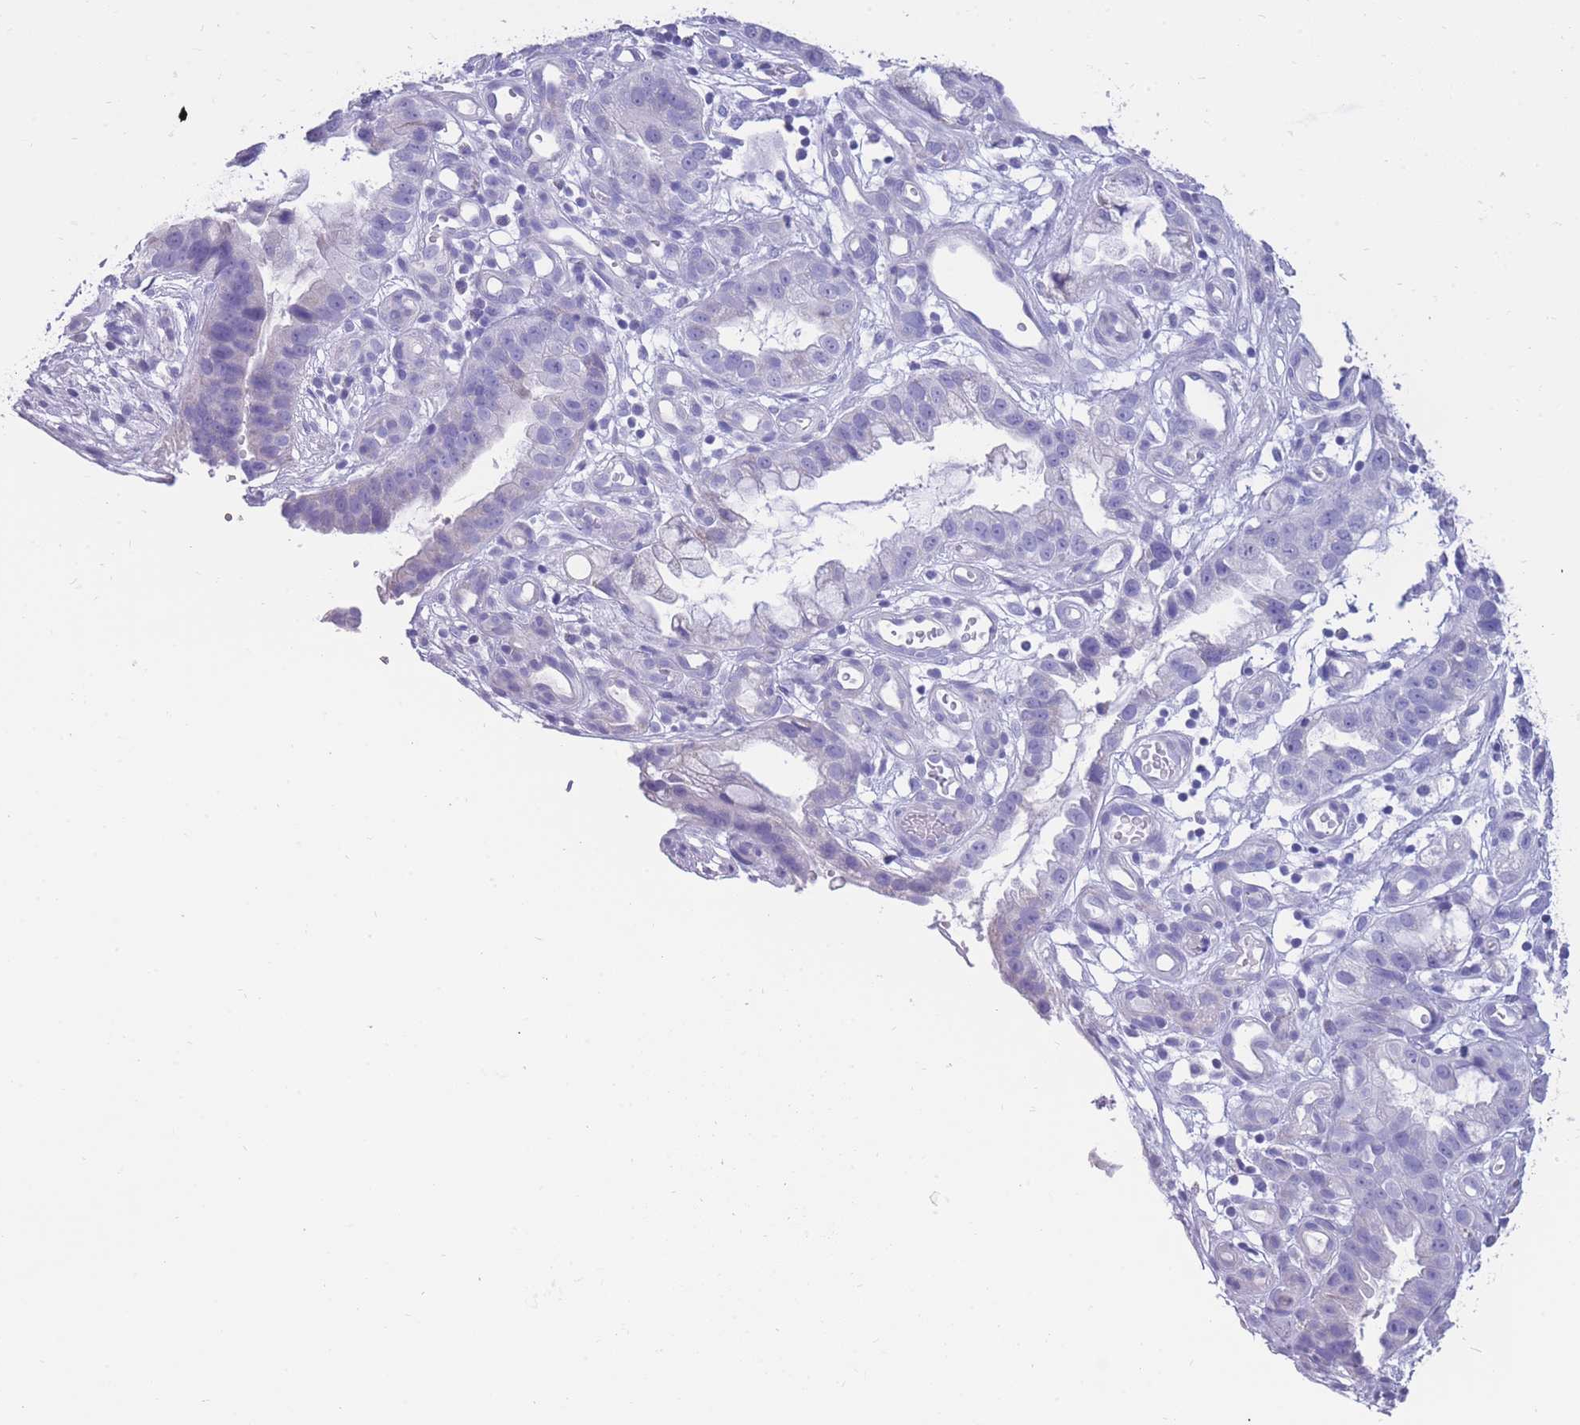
{"staining": {"intensity": "negative", "quantity": "none", "location": "none"}, "tissue": "stomach cancer", "cell_type": "Tumor cells", "image_type": "cancer", "snomed": [{"axis": "morphology", "description": "Adenocarcinoma, NOS"}, {"axis": "topography", "description": "Stomach"}], "caption": "IHC of stomach cancer (adenocarcinoma) exhibits no expression in tumor cells.", "gene": "INTS2", "patient": {"sex": "male", "age": 55}}